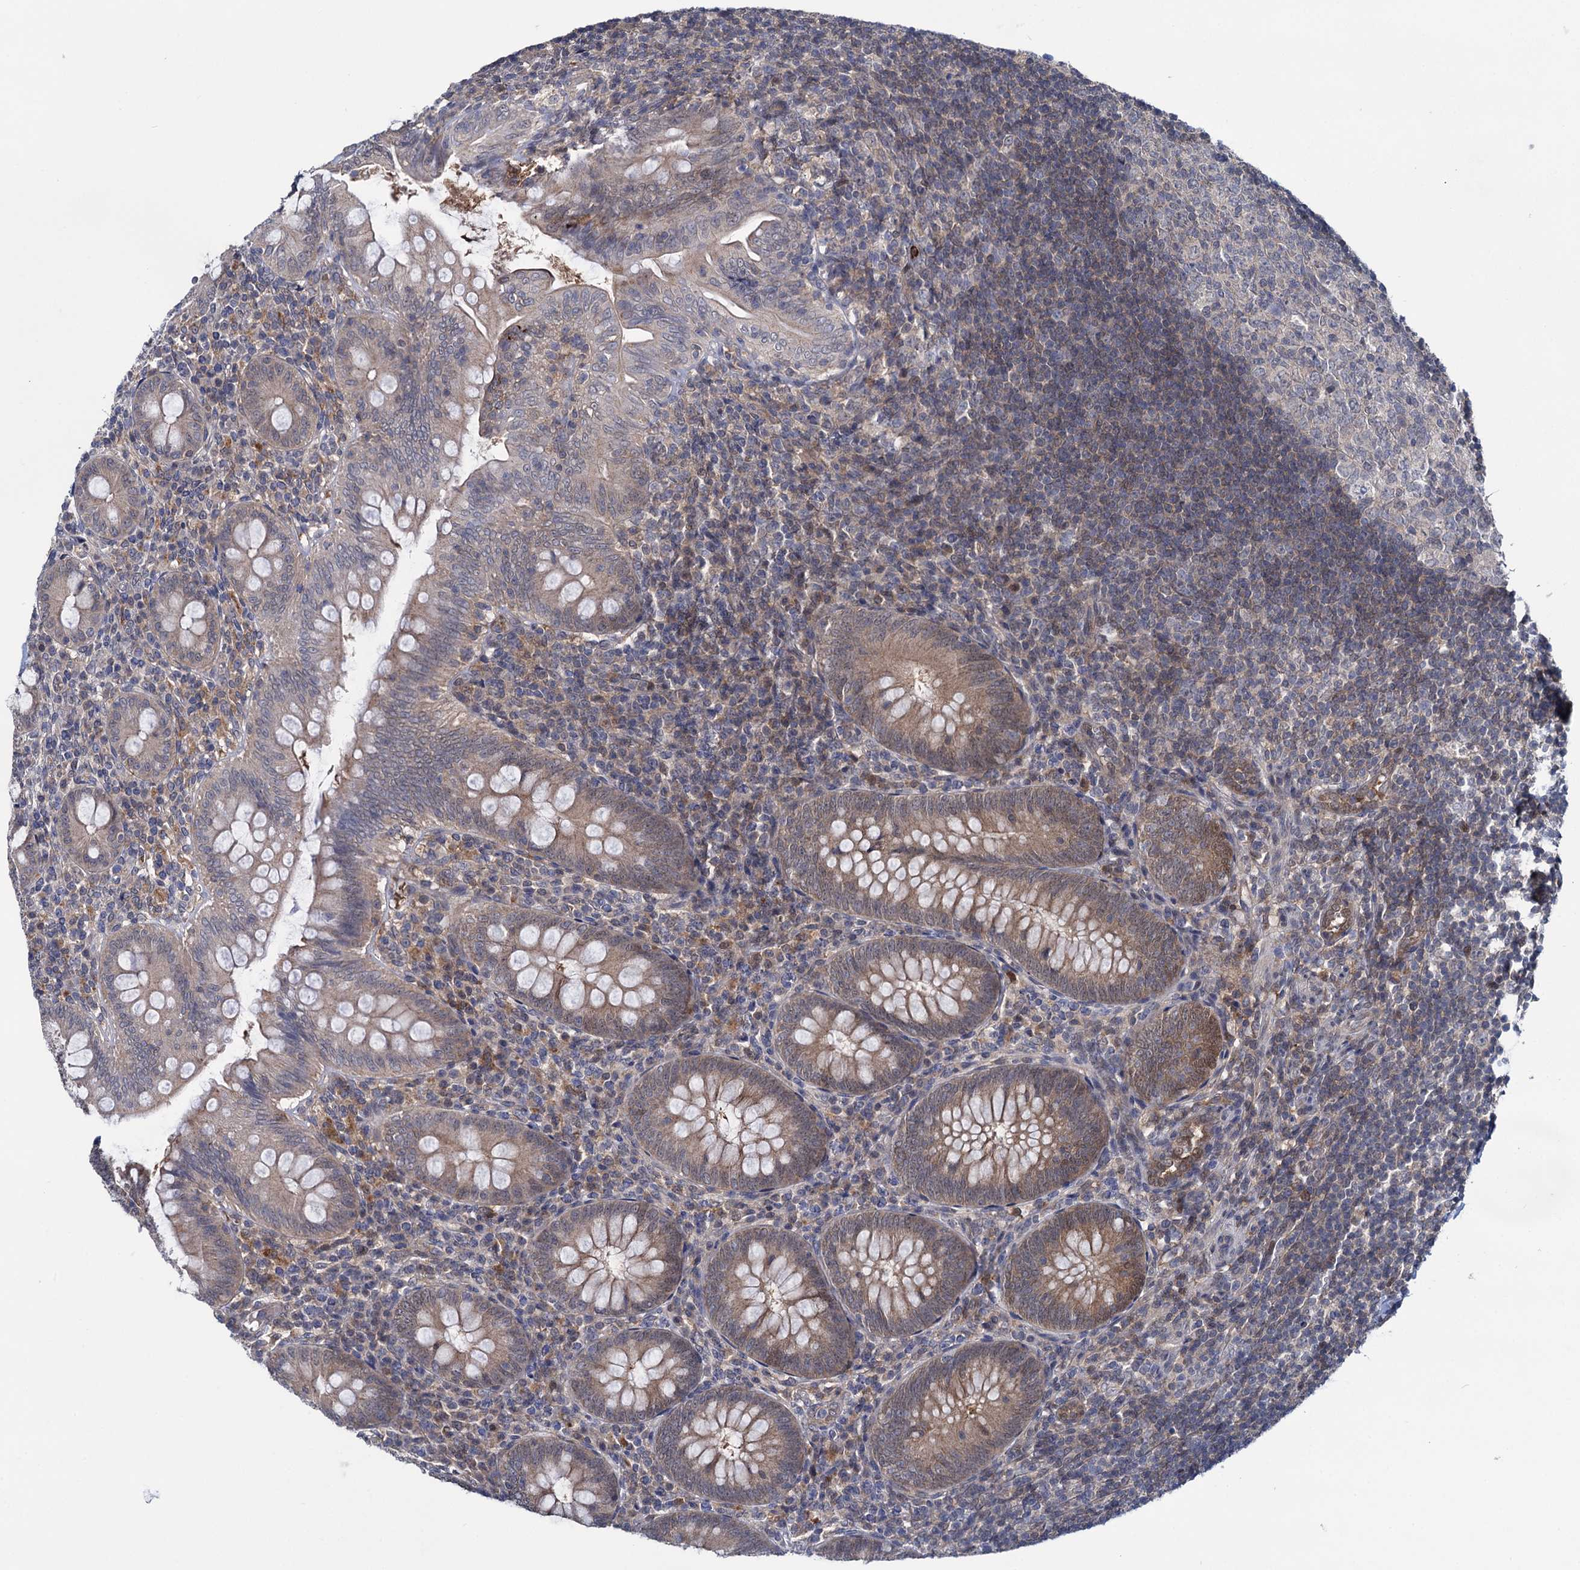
{"staining": {"intensity": "moderate", "quantity": ">75%", "location": "cytoplasmic/membranous"}, "tissue": "appendix", "cell_type": "Glandular cells", "image_type": "normal", "snomed": [{"axis": "morphology", "description": "Normal tissue, NOS"}, {"axis": "topography", "description": "Appendix"}], "caption": "Normal appendix displays moderate cytoplasmic/membranous expression in about >75% of glandular cells, visualized by immunohistochemistry. (DAB = brown stain, brightfield microscopy at high magnification).", "gene": "GLO1", "patient": {"sex": "male", "age": 14}}